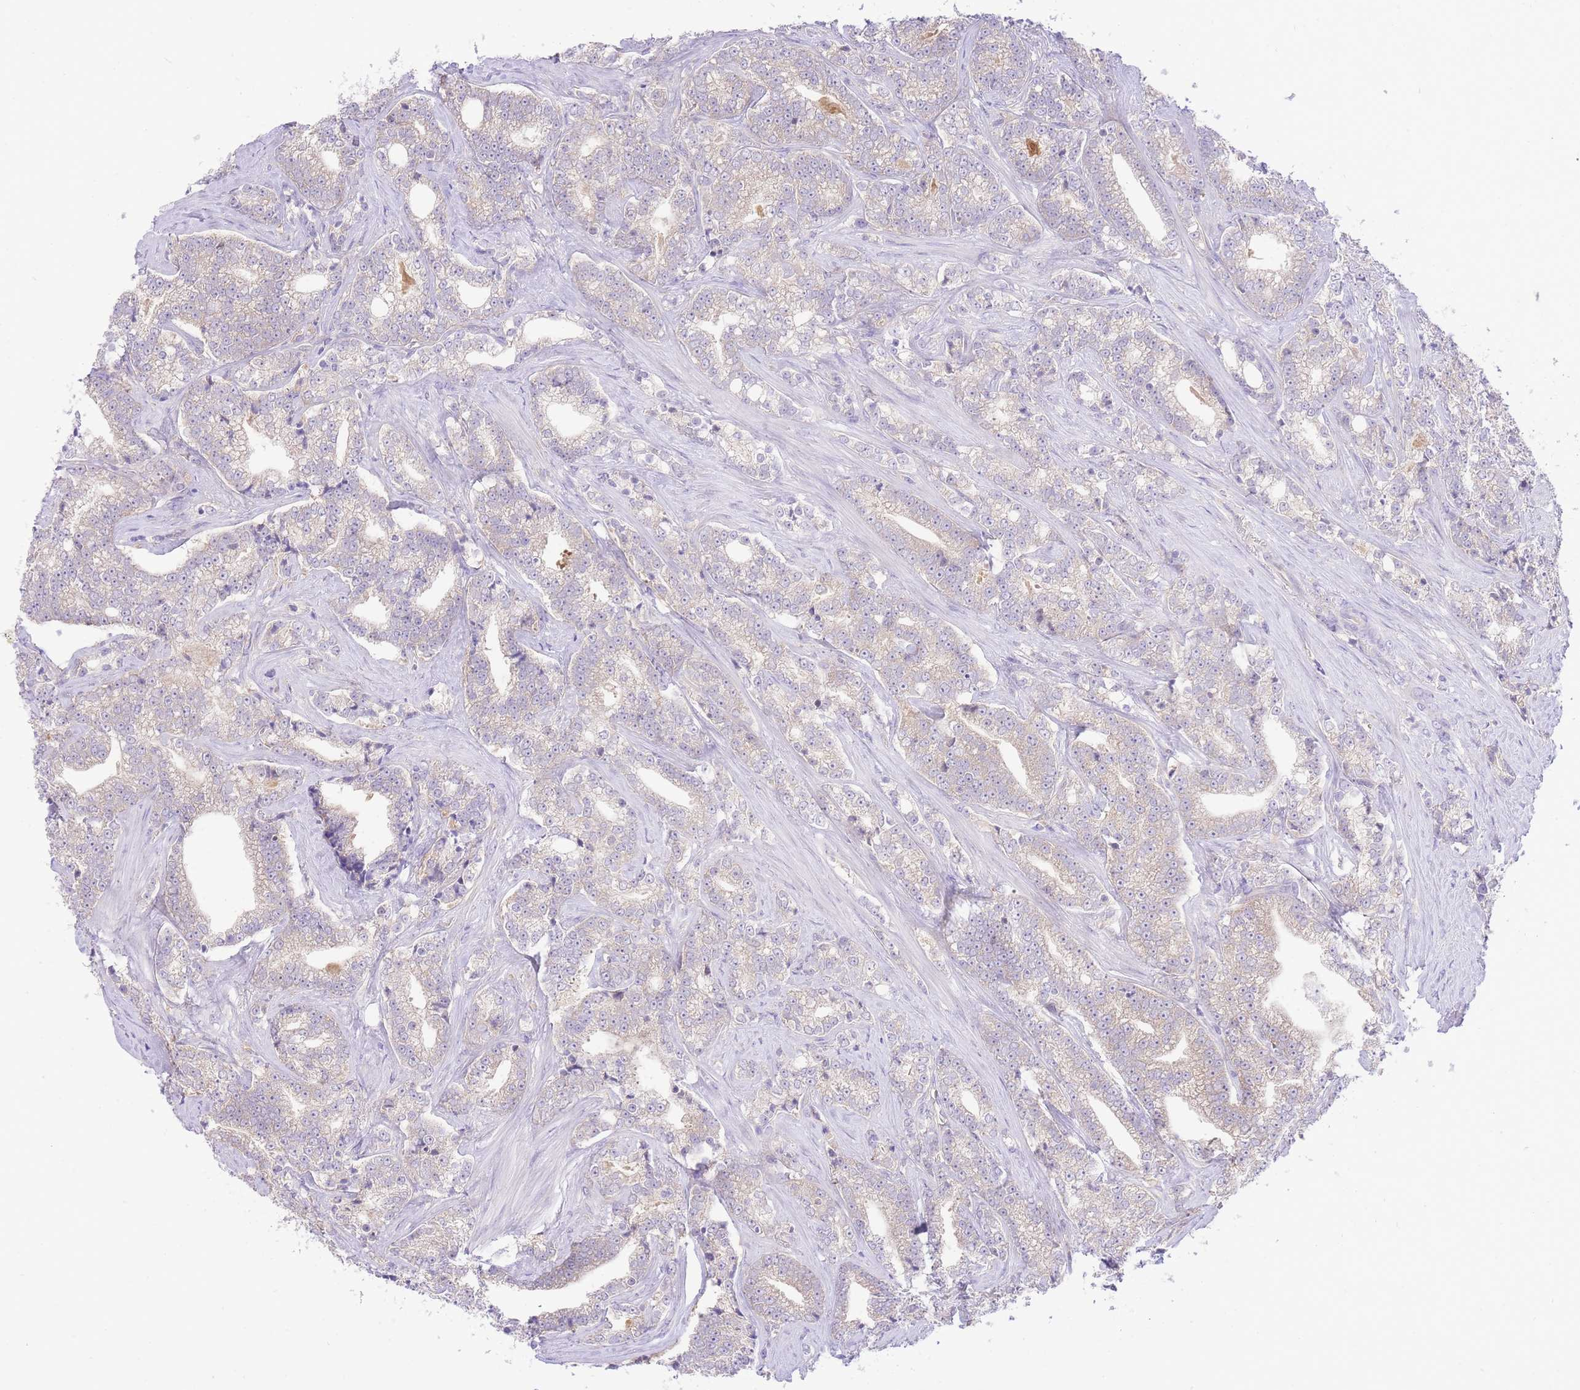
{"staining": {"intensity": "negative", "quantity": "none", "location": "none"}, "tissue": "prostate cancer", "cell_type": "Tumor cells", "image_type": "cancer", "snomed": [{"axis": "morphology", "description": "Adenocarcinoma, High grade"}, {"axis": "topography", "description": "Prostate"}], "caption": "IHC photomicrograph of neoplastic tissue: high-grade adenocarcinoma (prostate) stained with DAB displays no significant protein expression in tumor cells.", "gene": "LIPH", "patient": {"sex": "male", "age": 67}}